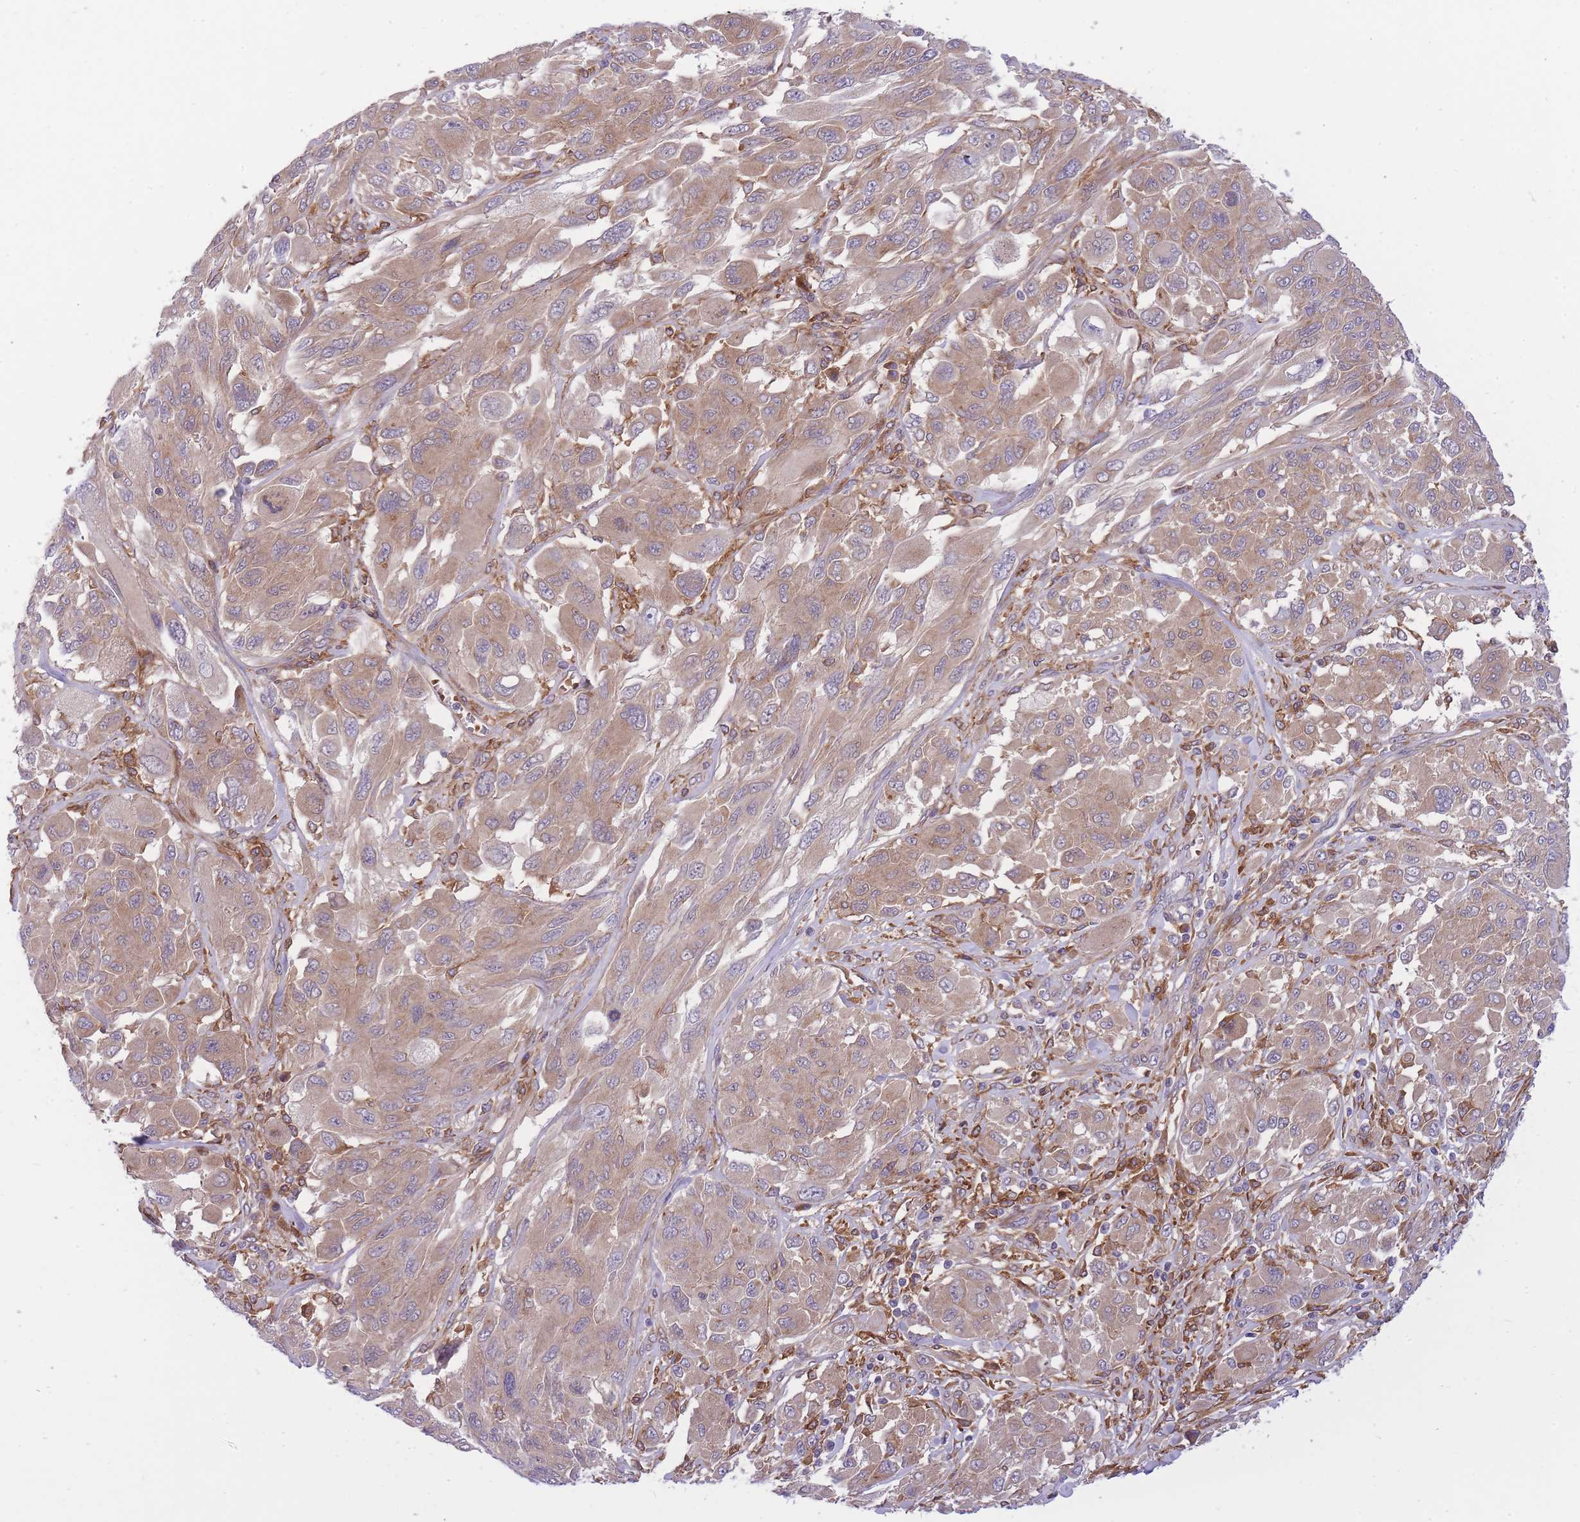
{"staining": {"intensity": "weak", "quantity": ">75%", "location": "cytoplasmic/membranous"}, "tissue": "melanoma", "cell_type": "Tumor cells", "image_type": "cancer", "snomed": [{"axis": "morphology", "description": "Malignant melanoma, NOS"}, {"axis": "topography", "description": "Skin"}], "caption": "Immunohistochemical staining of malignant melanoma shows low levels of weak cytoplasmic/membranous protein positivity in approximately >75% of tumor cells.", "gene": "CRYGN", "patient": {"sex": "female", "age": 91}}